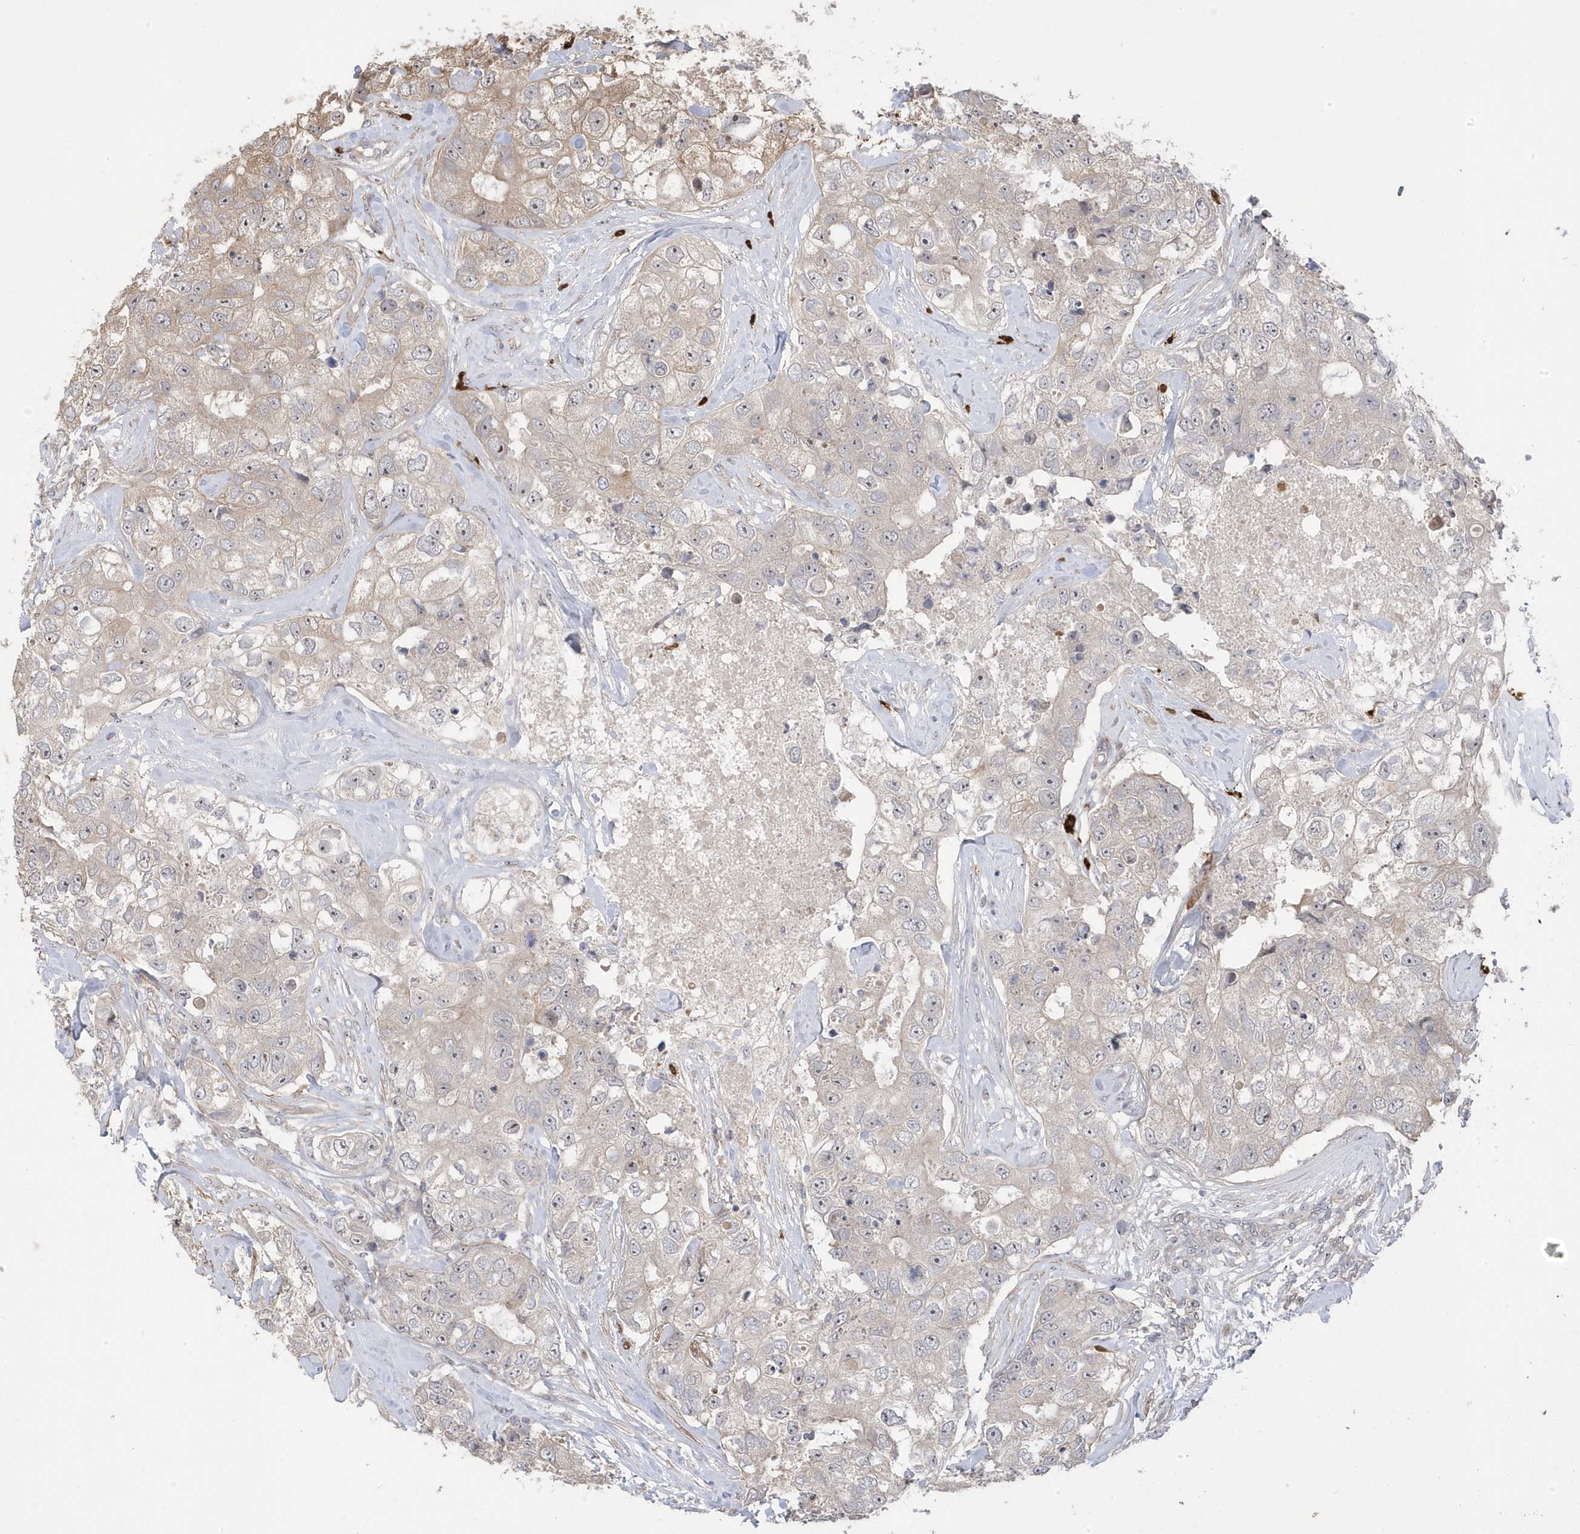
{"staining": {"intensity": "weak", "quantity": "25%-75%", "location": "cytoplasmic/membranous"}, "tissue": "breast cancer", "cell_type": "Tumor cells", "image_type": "cancer", "snomed": [{"axis": "morphology", "description": "Duct carcinoma"}, {"axis": "topography", "description": "Breast"}], "caption": "Immunohistochemical staining of breast invasive ductal carcinoma exhibits low levels of weak cytoplasmic/membranous staining in approximately 25%-75% of tumor cells.", "gene": "GTPBP6", "patient": {"sex": "female", "age": 62}}